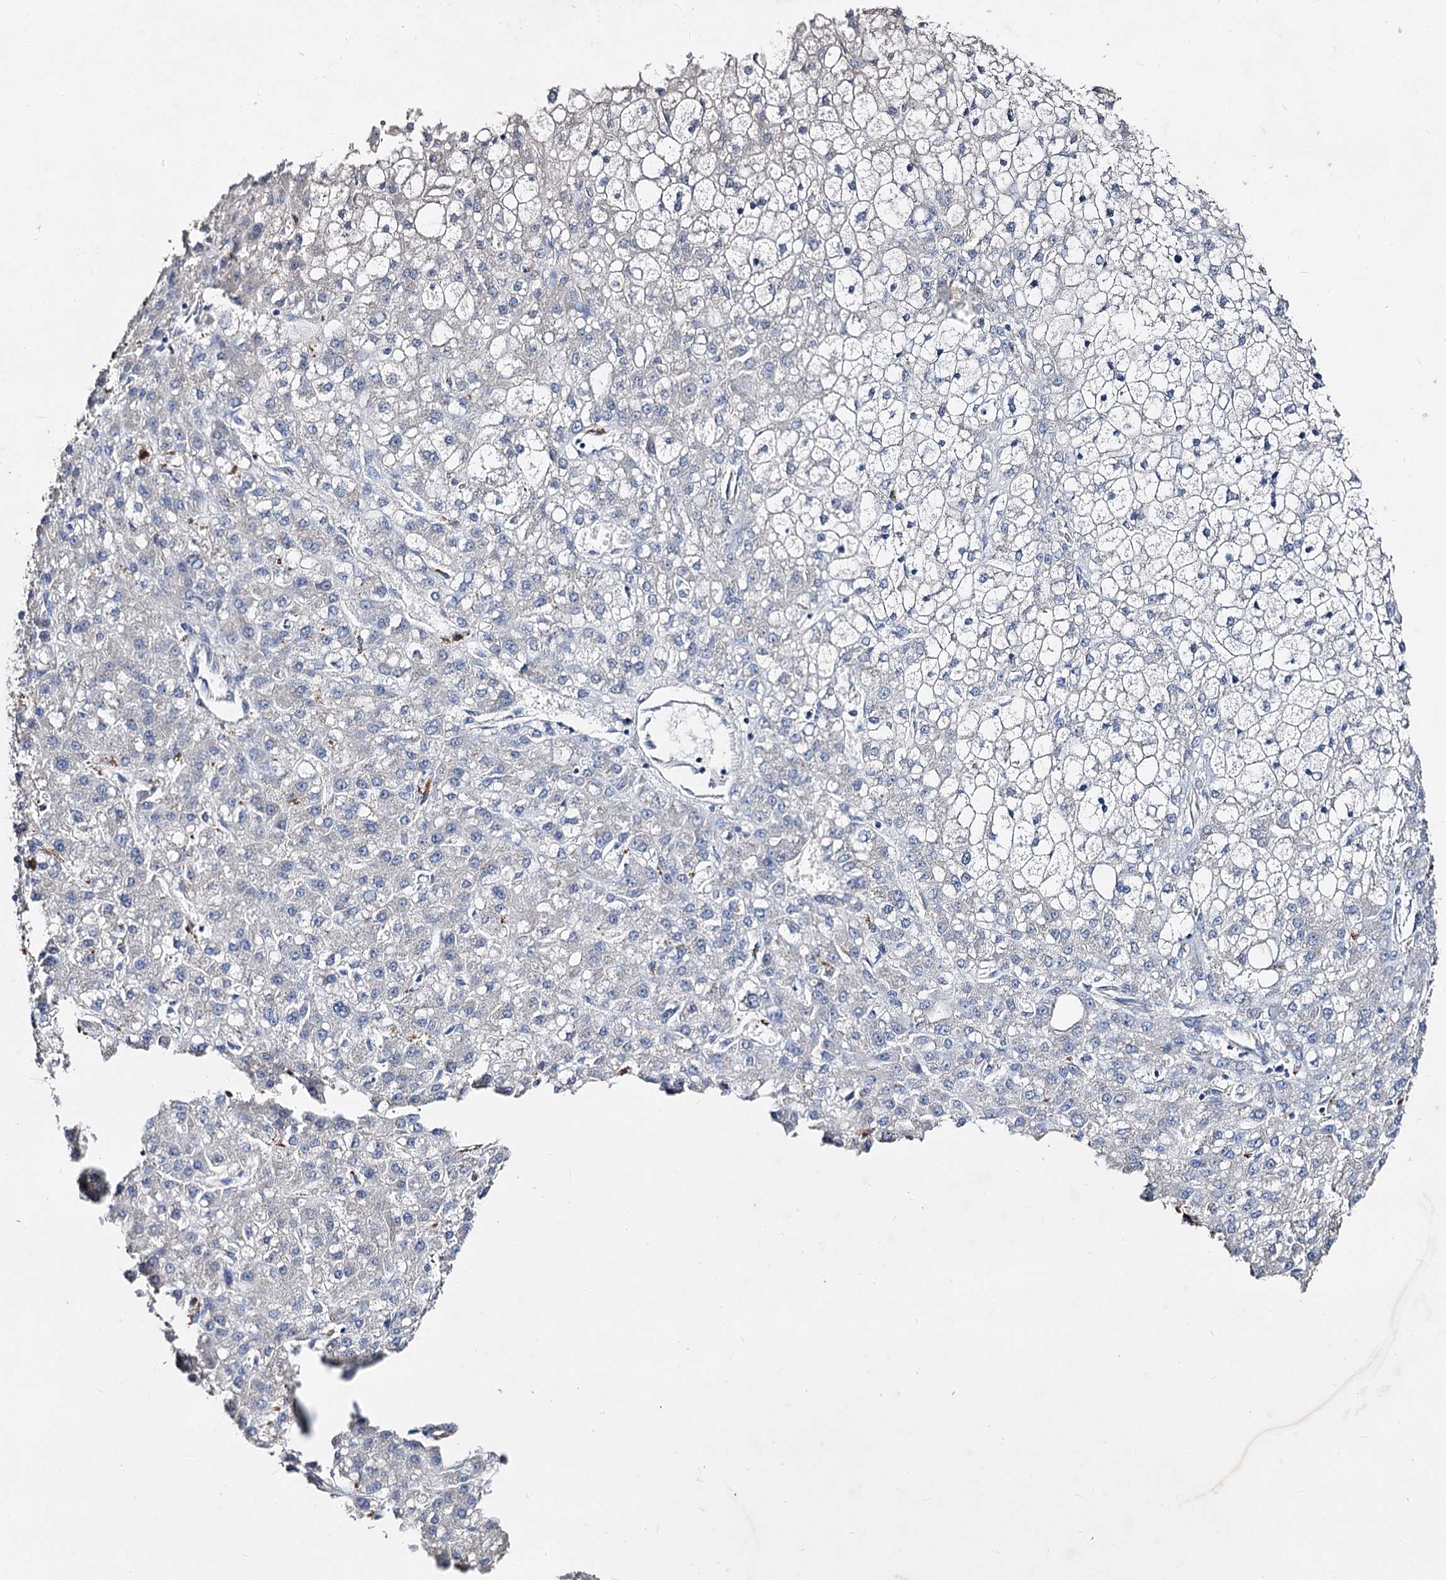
{"staining": {"intensity": "negative", "quantity": "none", "location": "none"}, "tissue": "liver cancer", "cell_type": "Tumor cells", "image_type": "cancer", "snomed": [{"axis": "morphology", "description": "Carcinoma, Hepatocellular, NOS"}, {"axis": "topography", "description": "Liver"}], "caption": "The histopathology image shows no significant expression in tumor cells of liver cancer.", "gene": "HVCN1", "patient": {"sex": "male", "age": 67}}